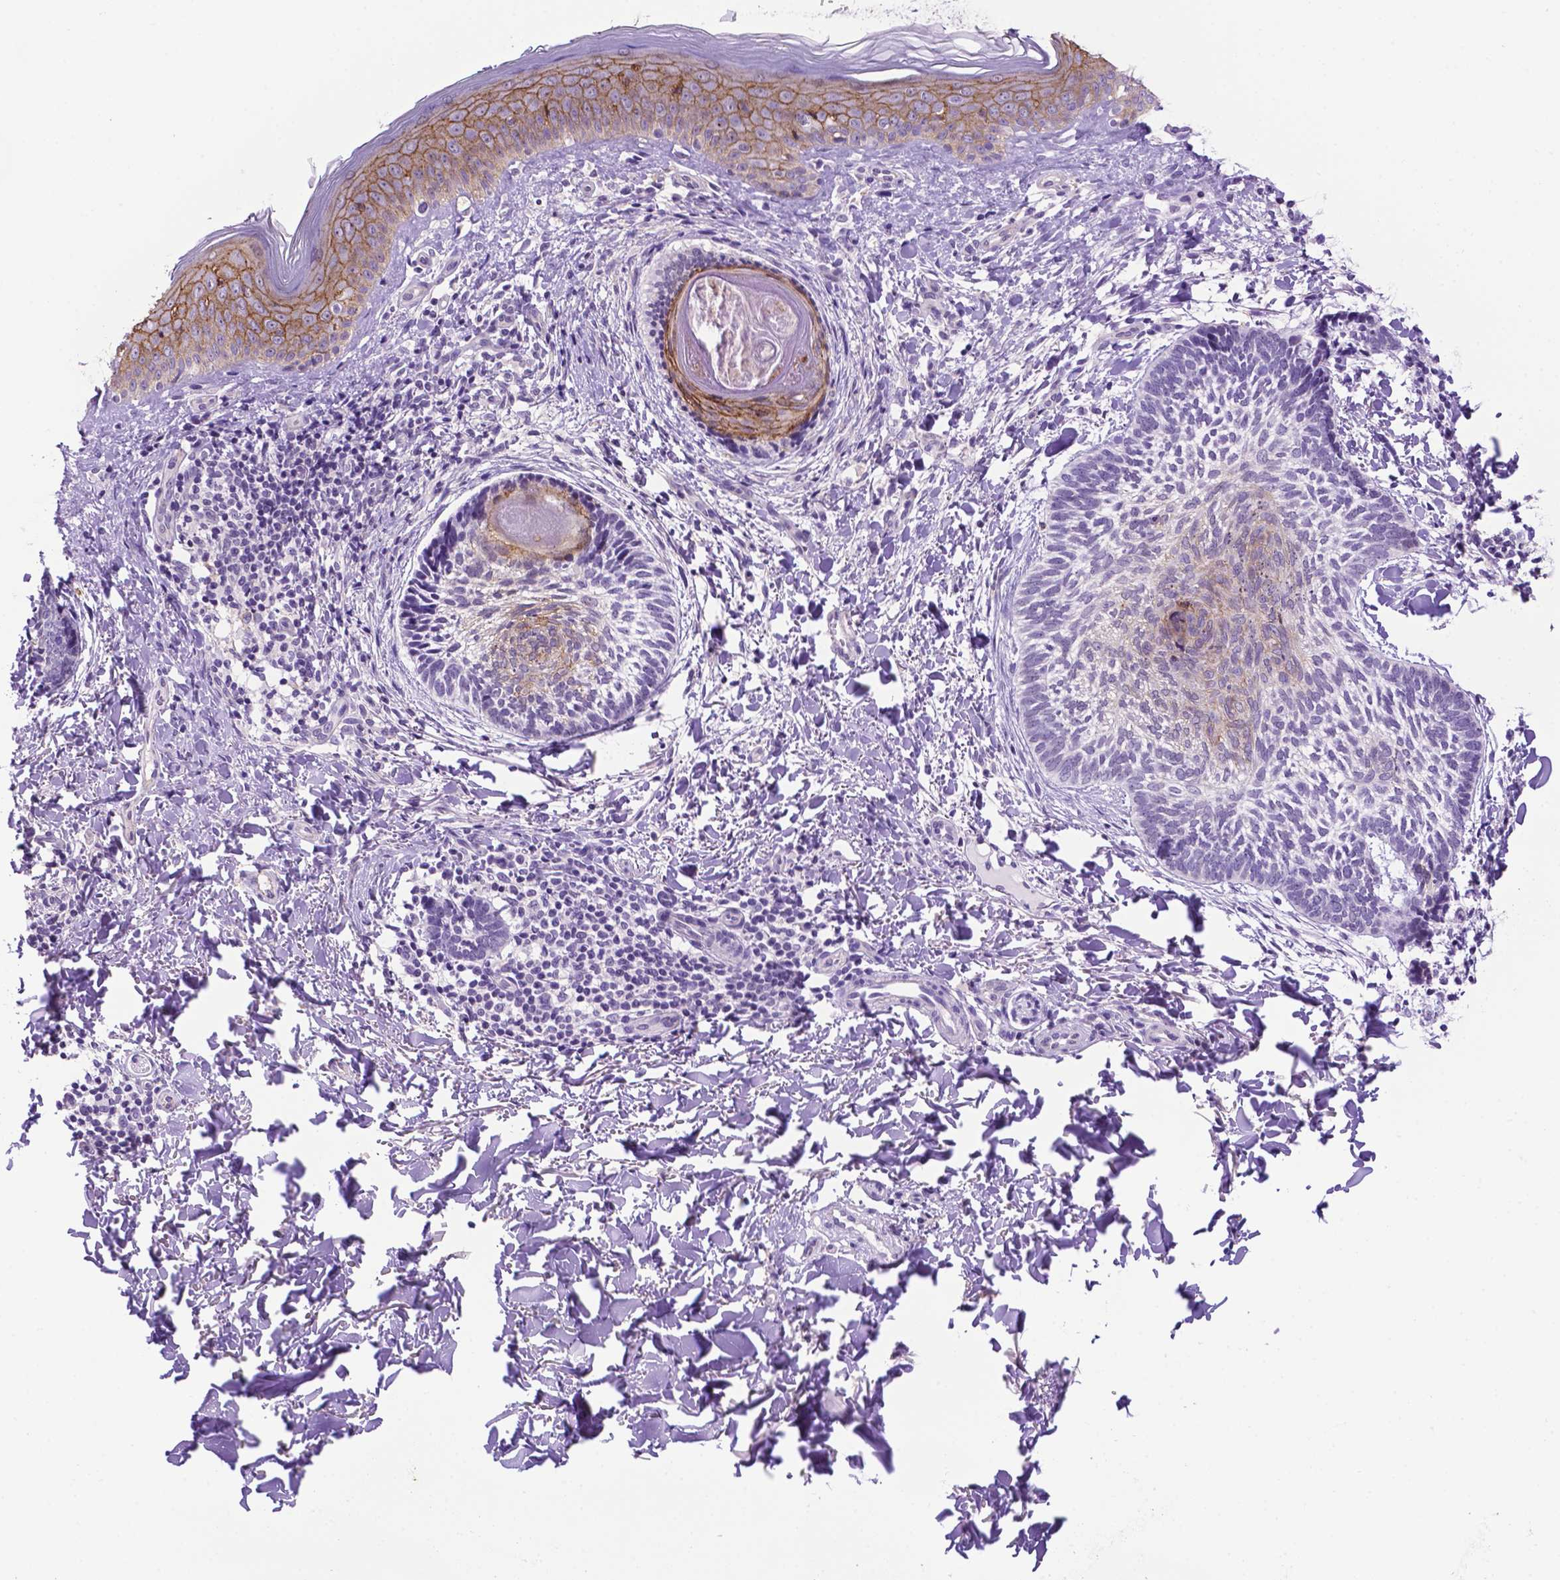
{"staining": {"intensity": "weak", "quantity": "<25%", "location": "cytoplasmic/membranous"}, "tissue": "skin cancer", "cell_type": "Tumor cells", "image_type": "cancer", "snomed": [{"axis": "morphology", "description": "Normal tissue, NOS"}, {"axis": "morphology", "description": "Basal cell carcinoma"}, {"axis": "topography", "description": "Skin"}], "caption": "Photomicrograph shows no significant protein positivity in tumor cells of skin basal cell carcinoma.", "gene": "TACSTD2", "patient": {"sex": "male", "age": 46}}